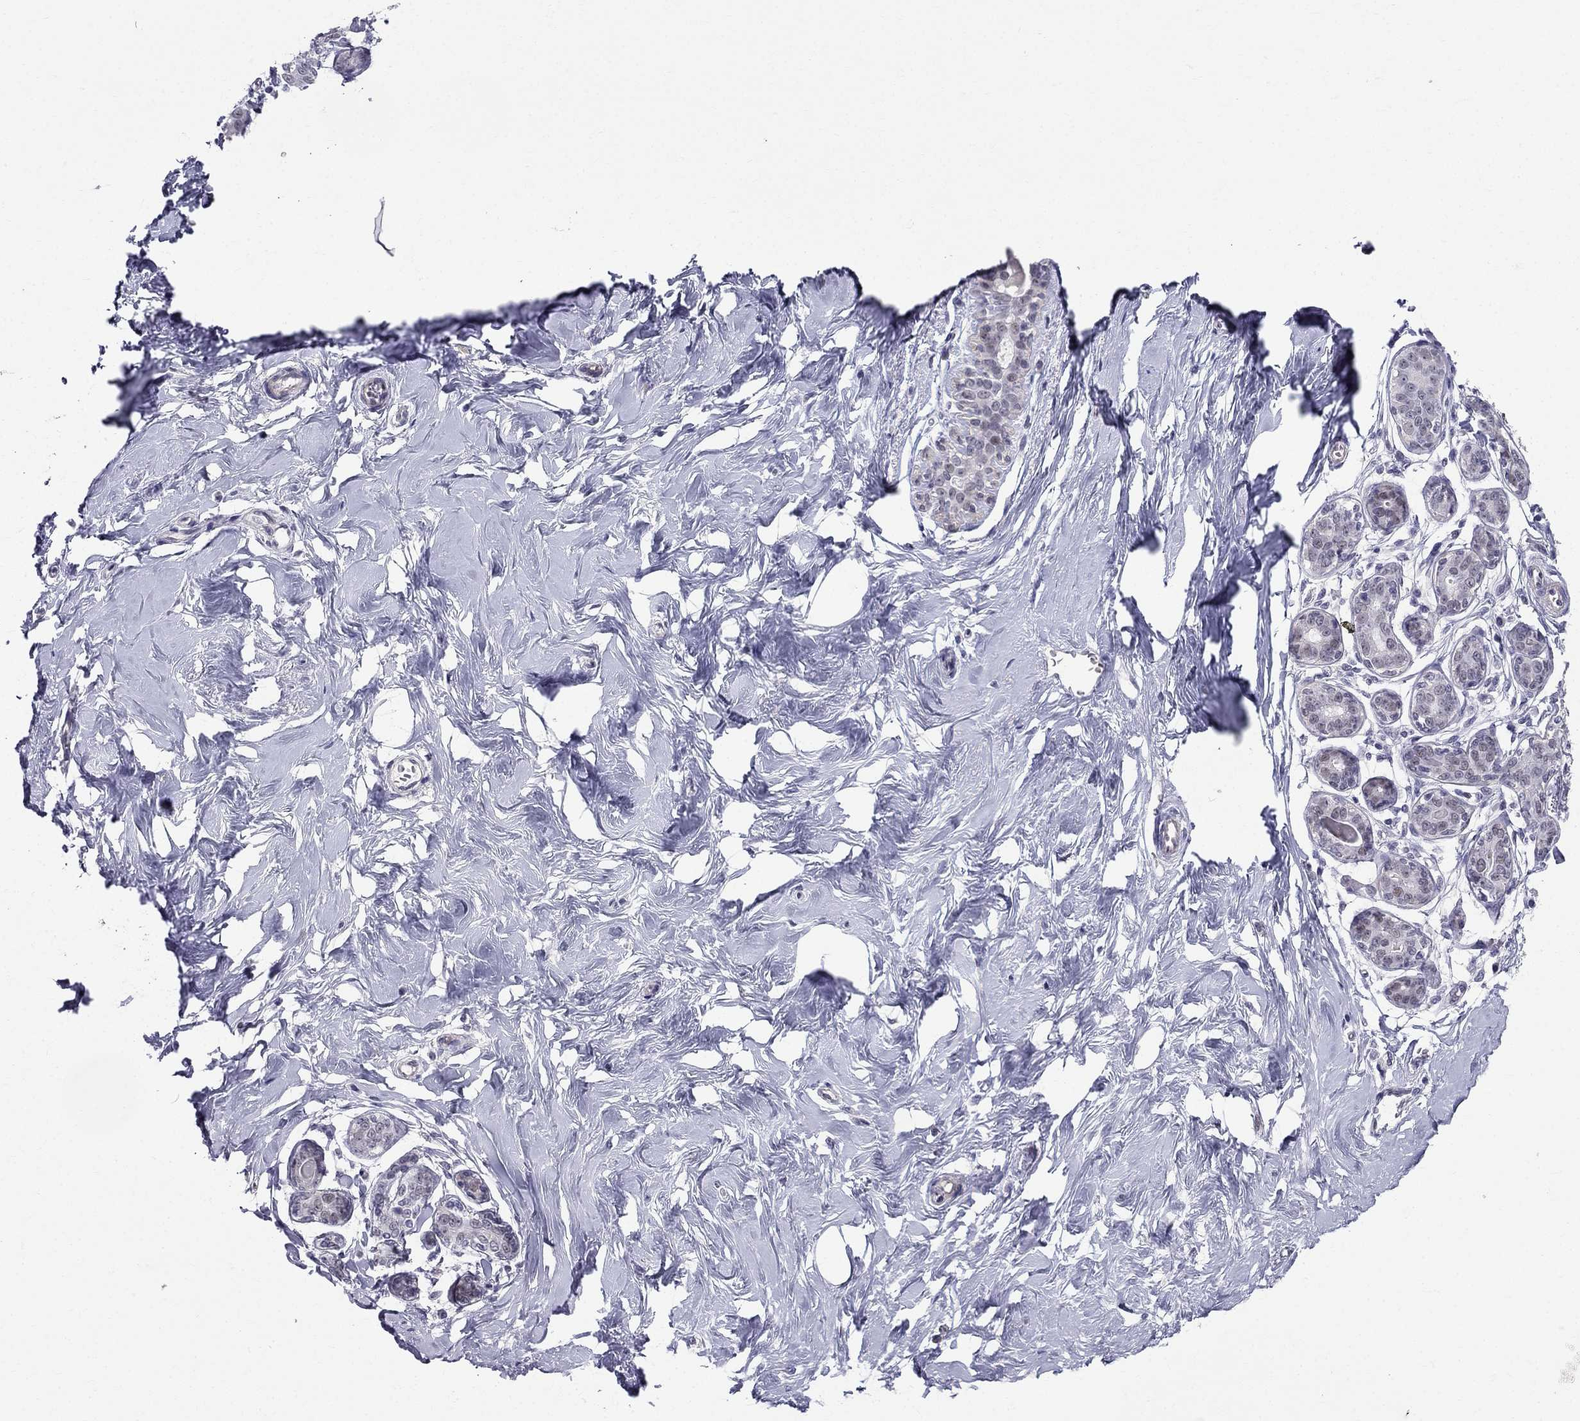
{"staining": {"intensity": "negative", "quantity": "none", "location": "none"}, "tissue": "breast", "cell_type": "Adipocytes", "image_type": "normal", "snomed": [{"axis": "morphology", "description": "Normal tissue, NOS"}, {"axis": "topography", "description": "Skin"}, {"axis": "topography", "description": "Breast"}], "caption": "Micrograph shows no protein expression in adipocytes of unremarkable breast. (DAB (3,3'-diaminobenzidine) IHC with hematoxylin counter stain).", "gene": "BAG5", "patient": {"sex": "female", "age": 43}}